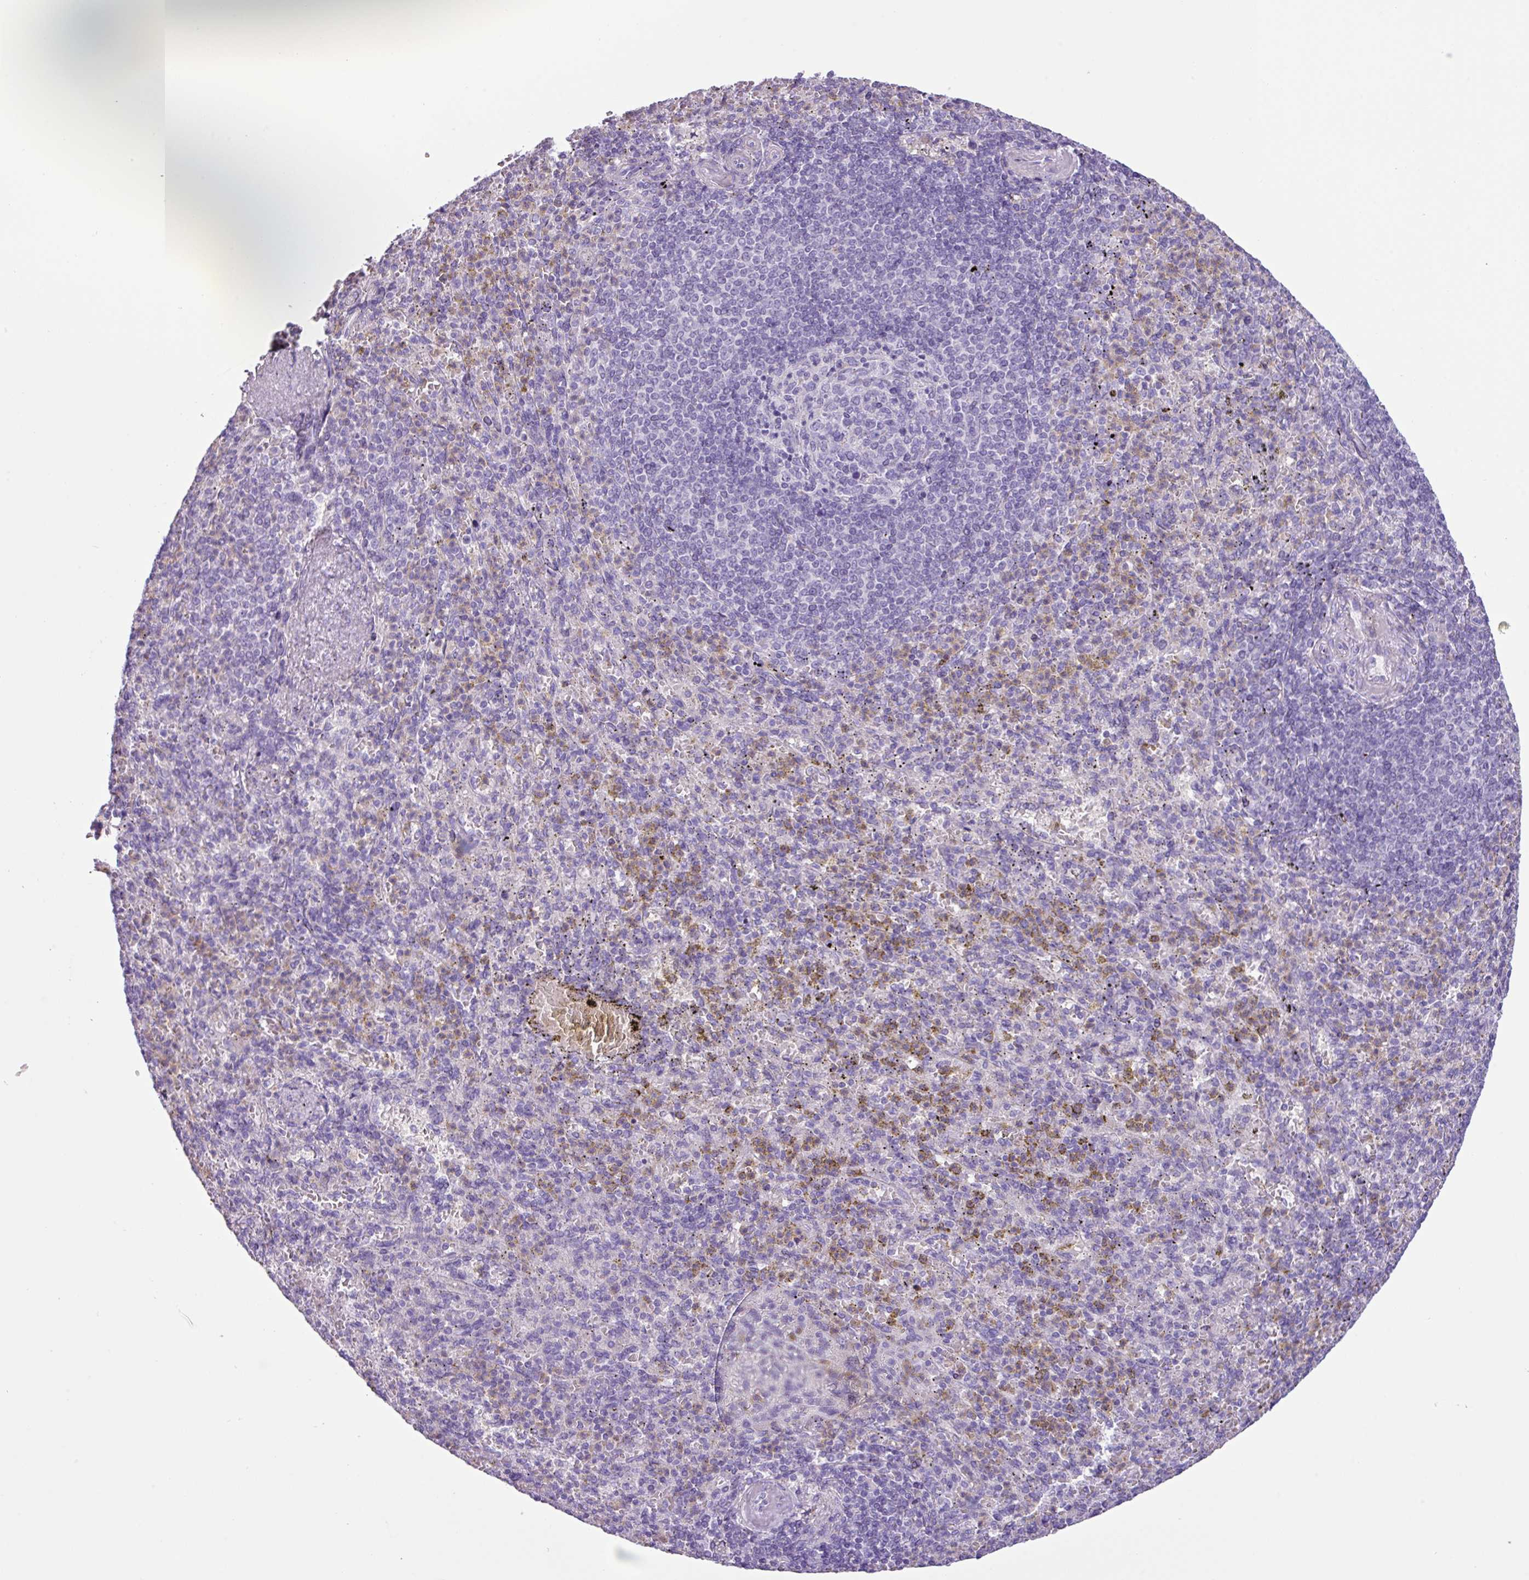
{"staining": {"intensity": "negative", "quantity": "none", "location": "none"}, "tissue": "spleen", "cell_type": "Cells in red pulp", "image_type": "normal", "snomed": [{"axis": "morphology", "description": "Normal tissue, NOS"}, {"axis": "topography", "description": "Spleen"}], "caption": "This image is of benign spleen stained with immunohistochemistry to label a protein in brown with the nuclei are counter-stained blue. There is no expression in cells in red pulp. (DAB immunohistochemistry with hematoxylin counter stain).", "gene": "CYSTM1", "patient": {"sex": "female", "age": 74}}